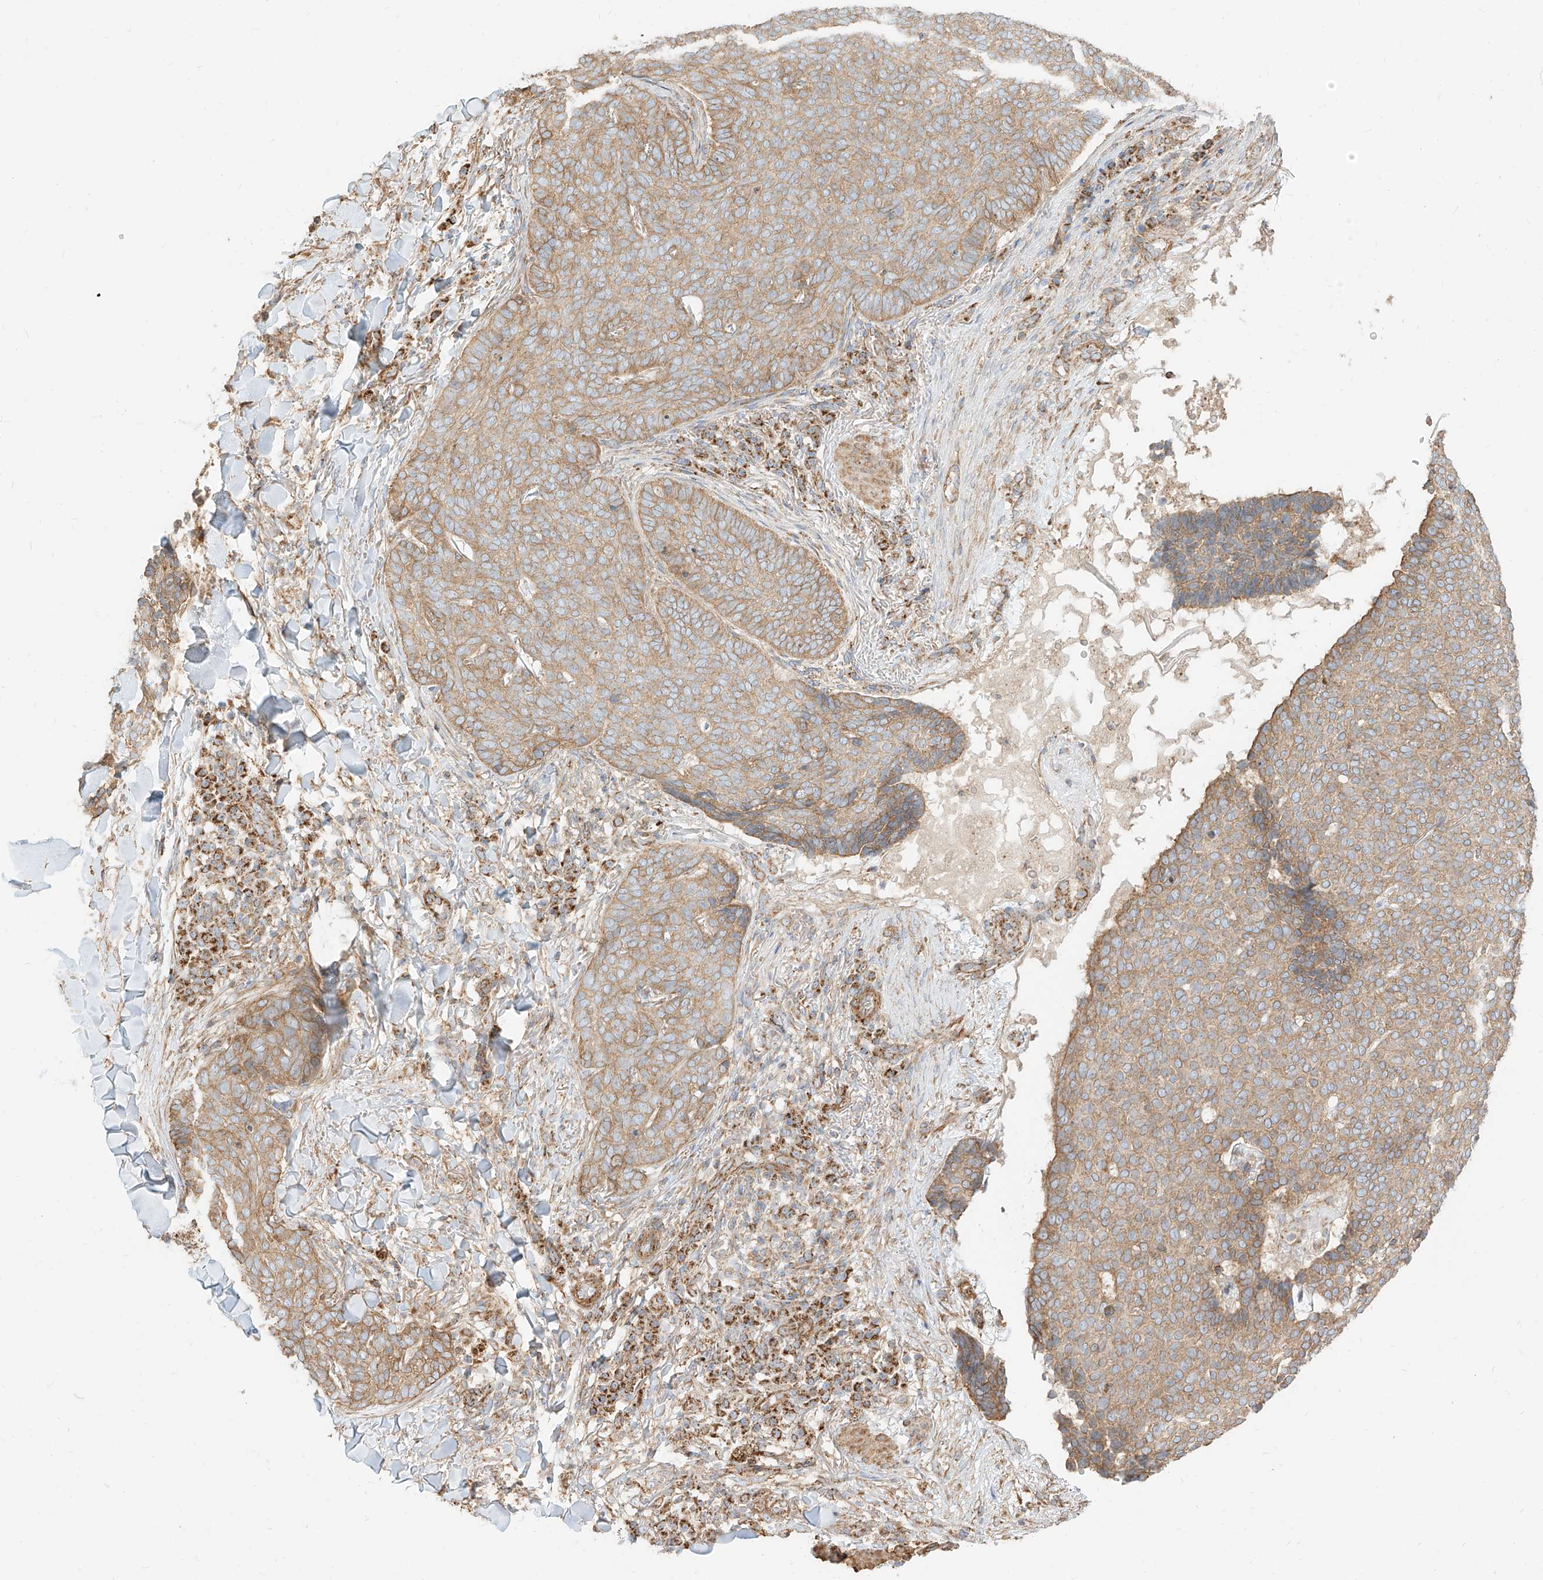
{"staining": {"intensity": "weak", "quantity": ">75%", "location": "cytoplasmic/membranous"}, "tissue": "skin cancer", "cell_type": "Tumor cells", "image_type": "cancer", "snomed": [{"axis": "morphology", "description": "Normal tissue, NOS"}, {"axis": "morphology", "description": "Basal cell carcinoma"}, {"axis": "topography", "description": "Skin"}], "caption": "Immunohistochemical staining of skin cancer exhibits low levels of weak cytoplasmic/membranous staining in about >75% of tumor cells. (DAB IHC with brightfield microscopy, high magnification).", "gene": "PLCL1", "patient": {"sex": "male", "age": 50}}